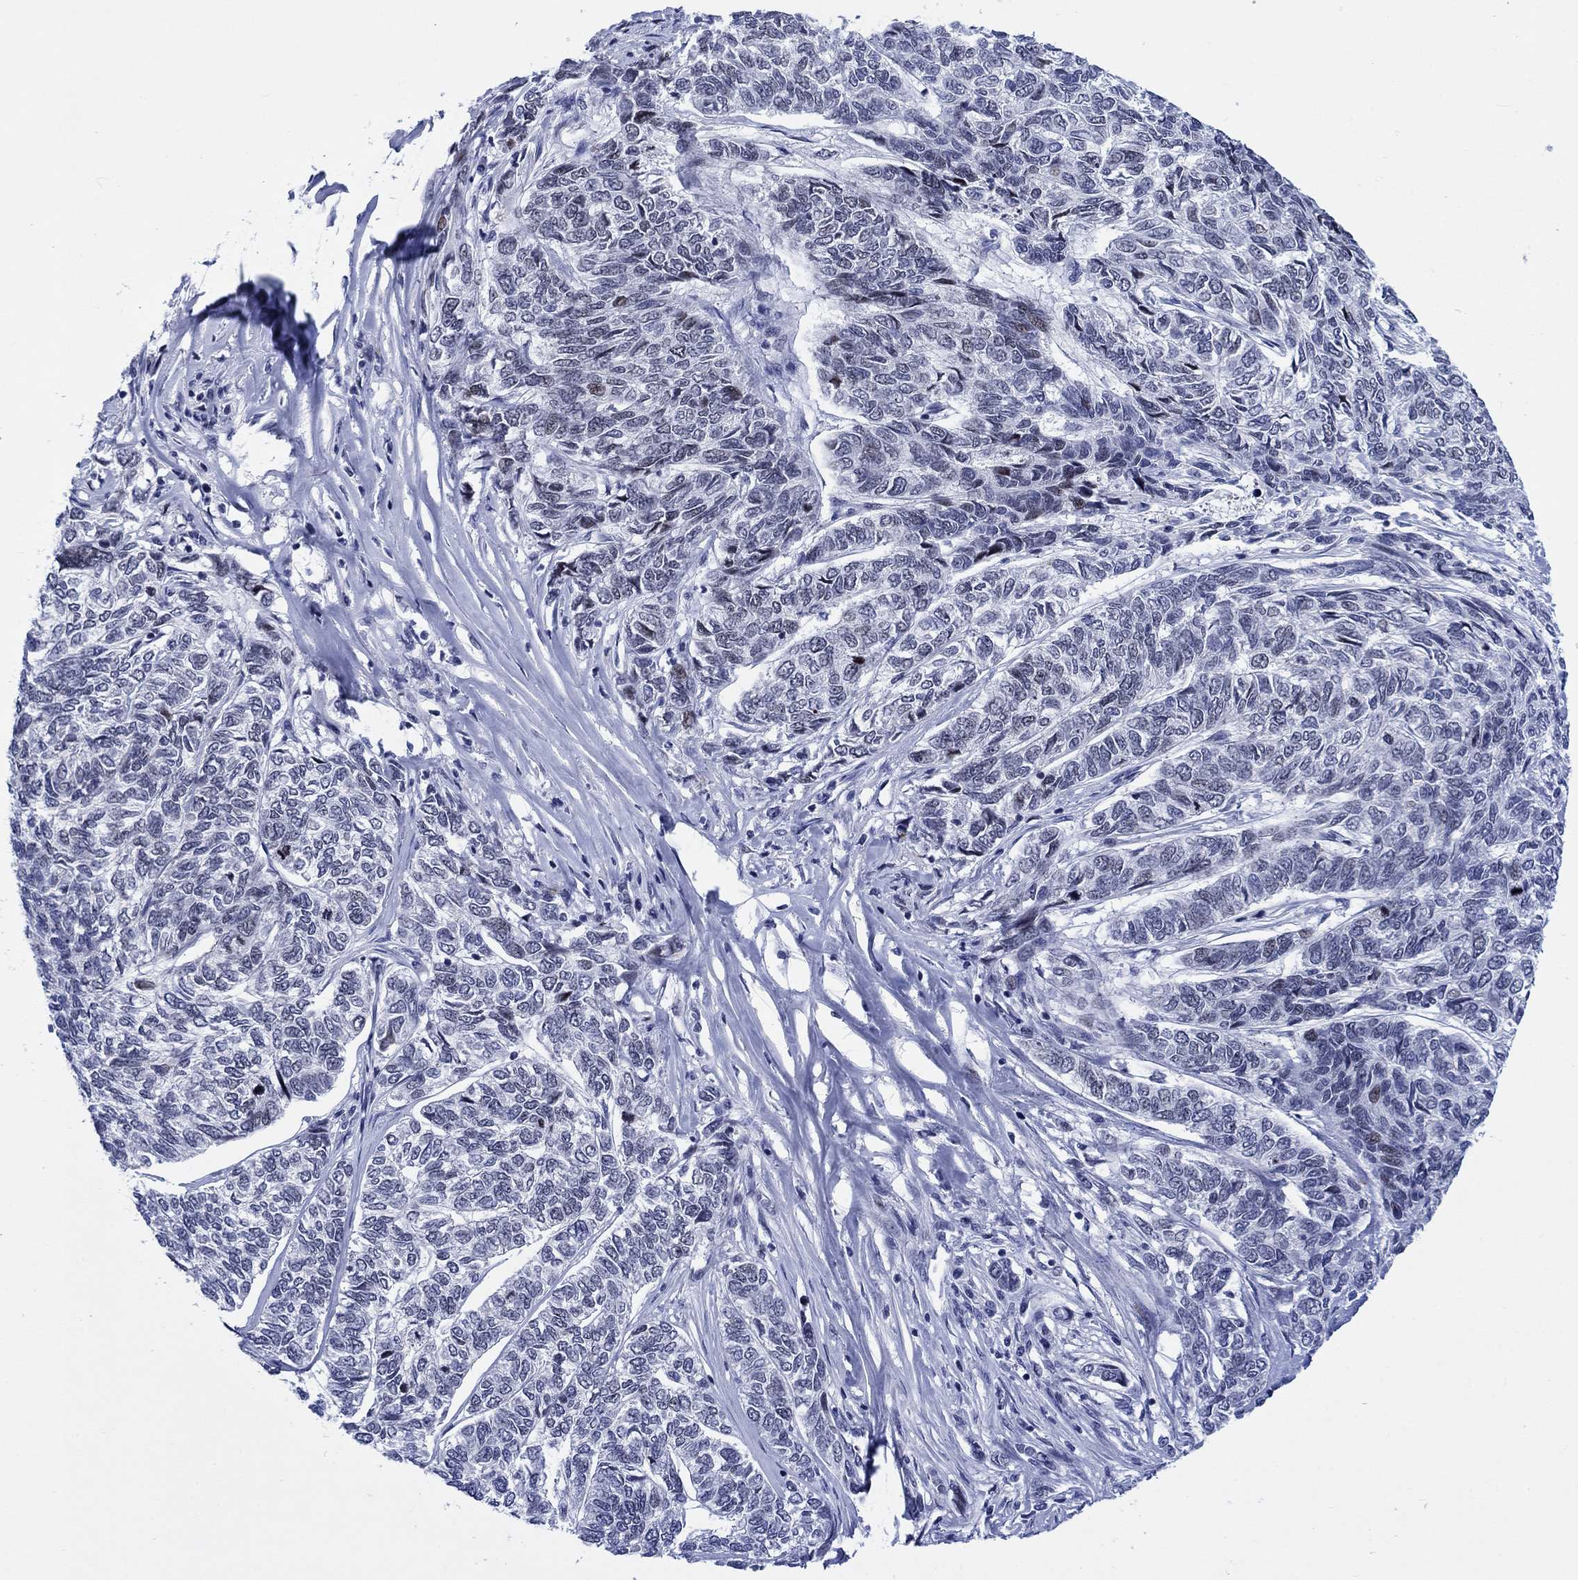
{"staining": {"intensity": "moderate", "quantity": "<25%", "location": "nuclear"}, "tissue": "skin cancer", "cell_type": "Tumor cells", "image_type": "cancer", "snomed": [{"axis": "morphology", "description": "Basal cell carcinoma"}, {"axis": "topography", "description": "Skin"}], "caption": "A brown stain shows moderate nuclear positivity of a protein in human skin cancer tumor cells.", "gene": "CDCA2", "patient": {"sex": "female", "age": 65}}